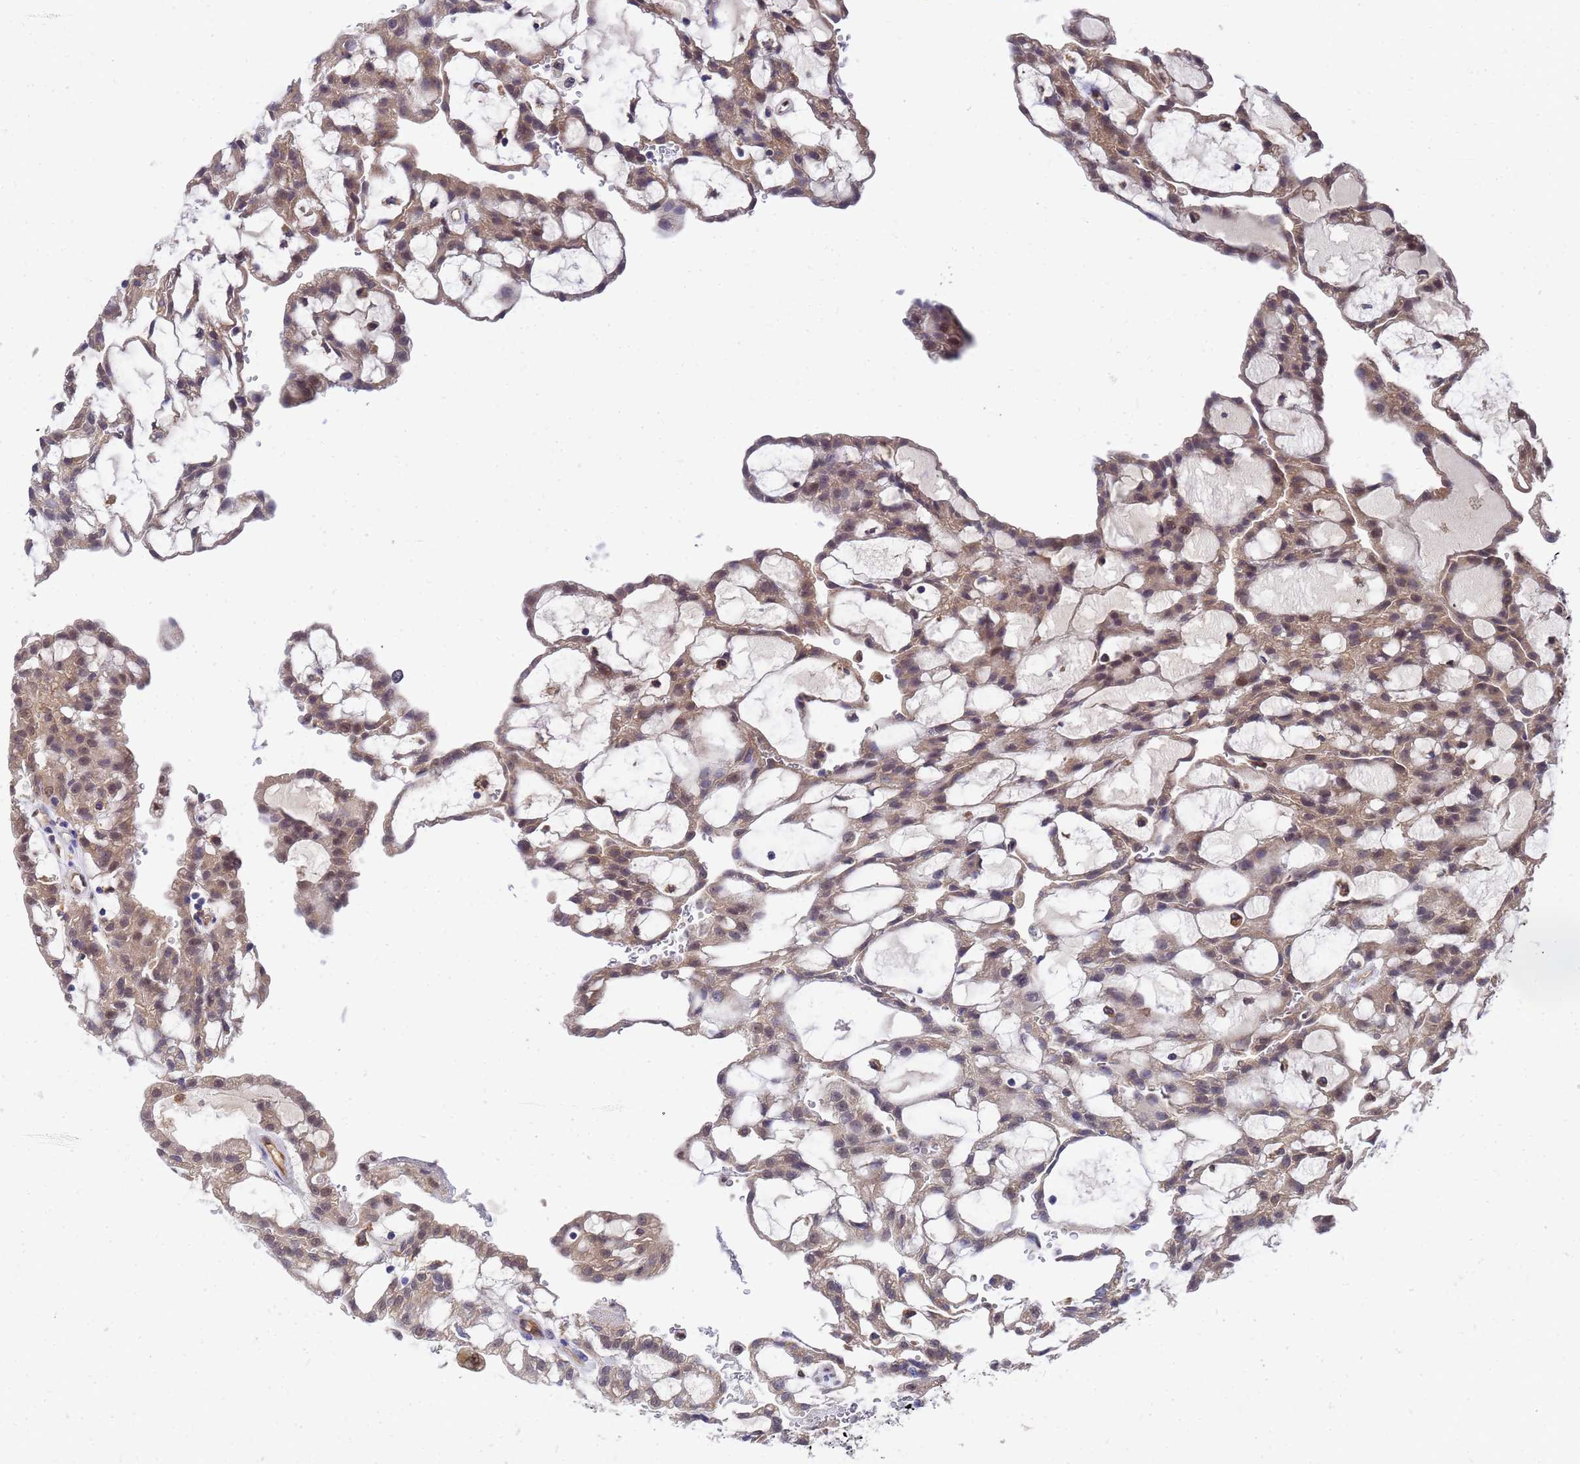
{"staining": {"intensity": "weak", "quantity": "25%-75%", "location": "cytoplasmic/membranous,nuclear"}, "tissue": "renal cancer", "cell_type": "Tumor cells", "image_type": "cancer", "snomed": [{"axis": "morphology", "description": "Adenocarcinoma, NOS"}, {"axis": "topography", "description": "Kidney"}], "caption": "This histopathology image shows renal cancer stained with immunohistochemistry (IHC) to label a protein in brown. The cytoplasmic/membranous and nuclear of tumor cells show weak positivity for the protein. Nuclei are counter-stained blue.", "gene": "SLC35E2B", "patient": {"sex": "male", "age": 63}}